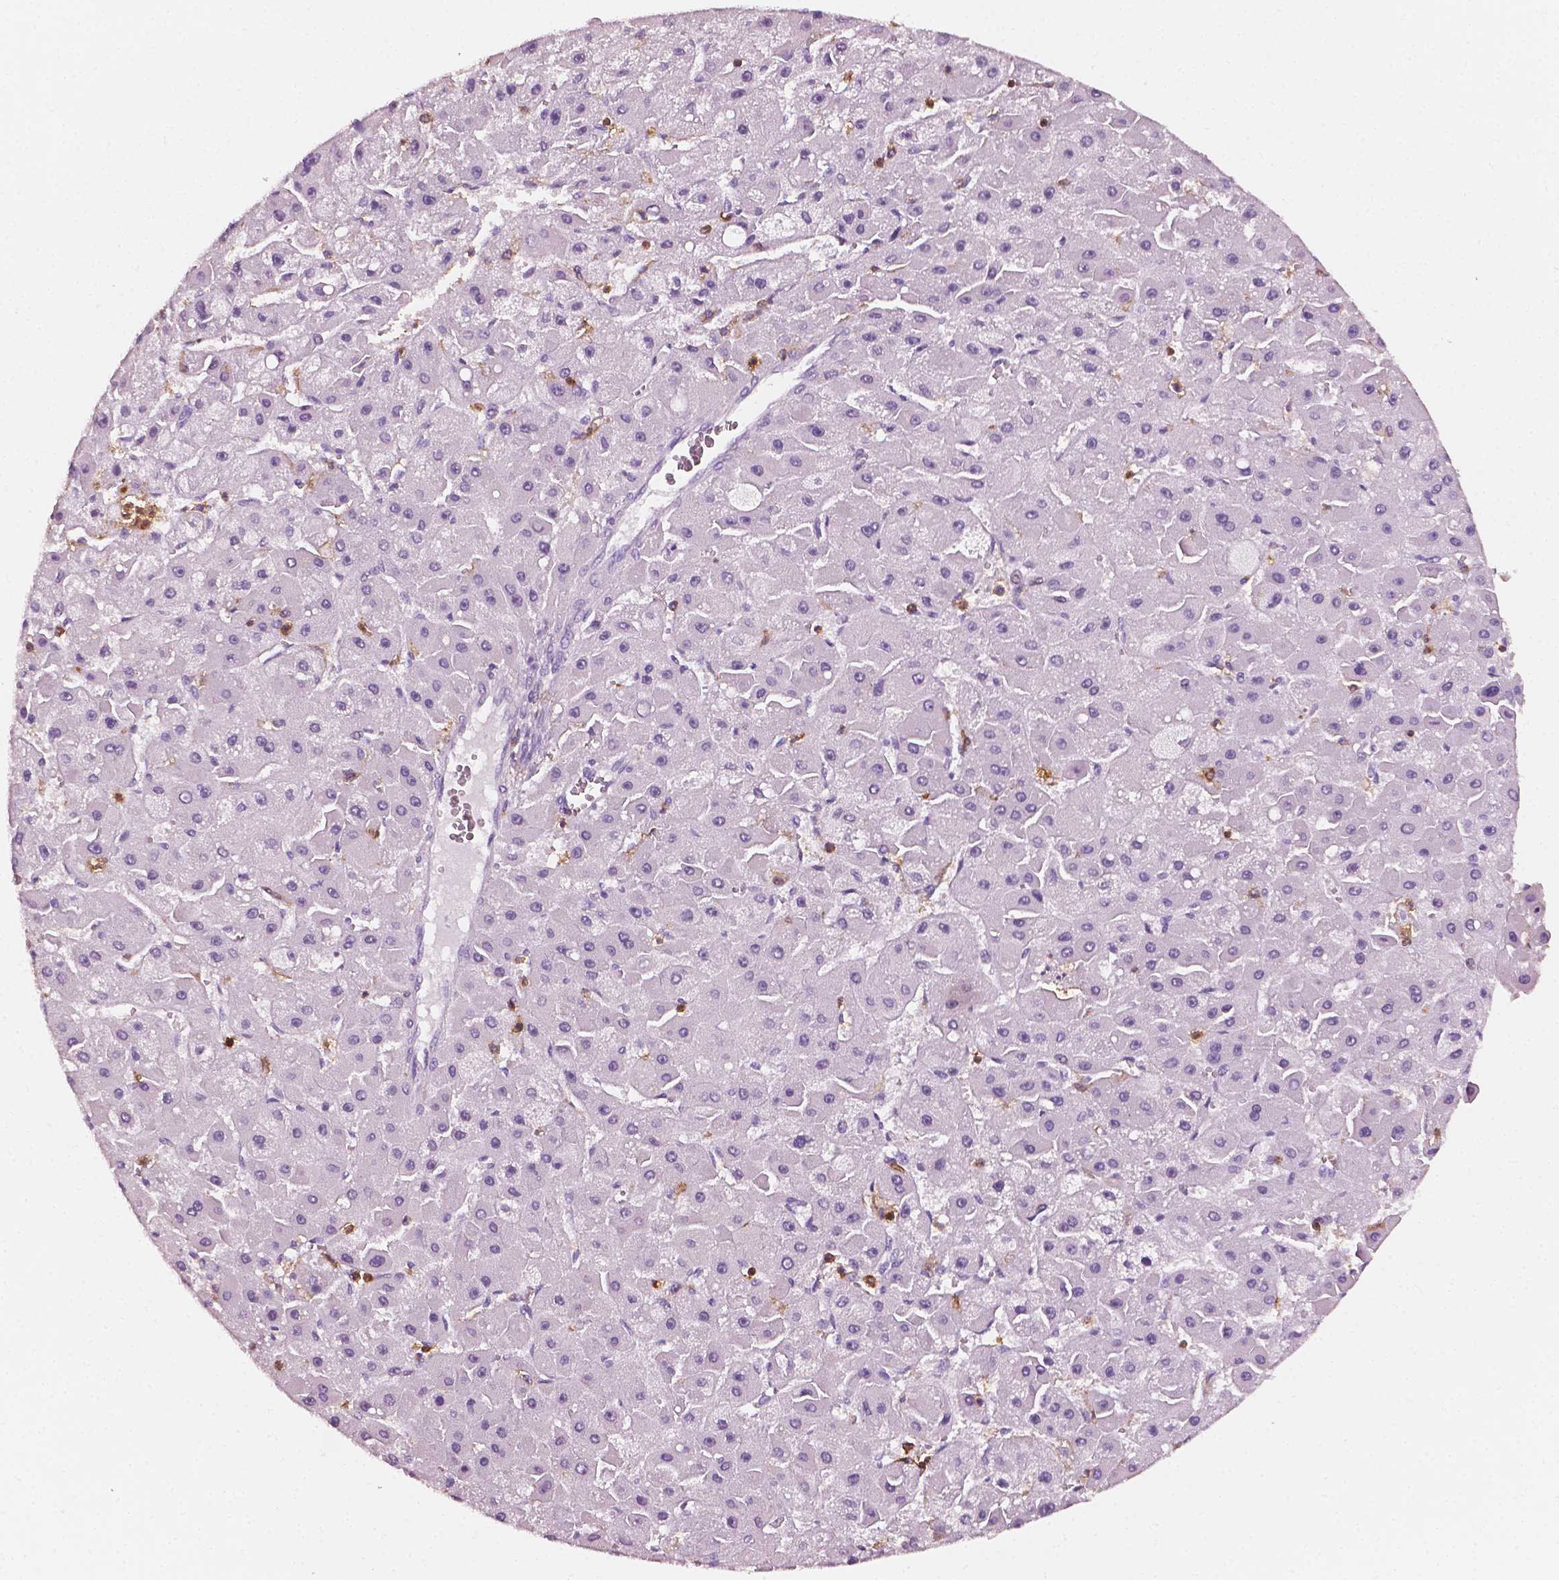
{"staining": {"intensity": "negative", "quantity": "none", "location": "none"}, "tissue": "liver cancer", "cell_type": "Tumor cells", "image_type": "cancer", "snomed": [{"axis": "morphology", "description": "Carcinoma, Hepatocellular, NOS"}, {"axis": "topography", "description": "Liver"}], "caption": "Immunohistochemical staining of liver cancer (hepatocellular carcinoma) demonstrates no significant staining in tumor cells. (Brightfield microscopy of DAB (3,3'-diaminobenzidine) IHC at high magnification).", "gene": "PTPRC", "patient": {"sex": "female", "age": 25}}